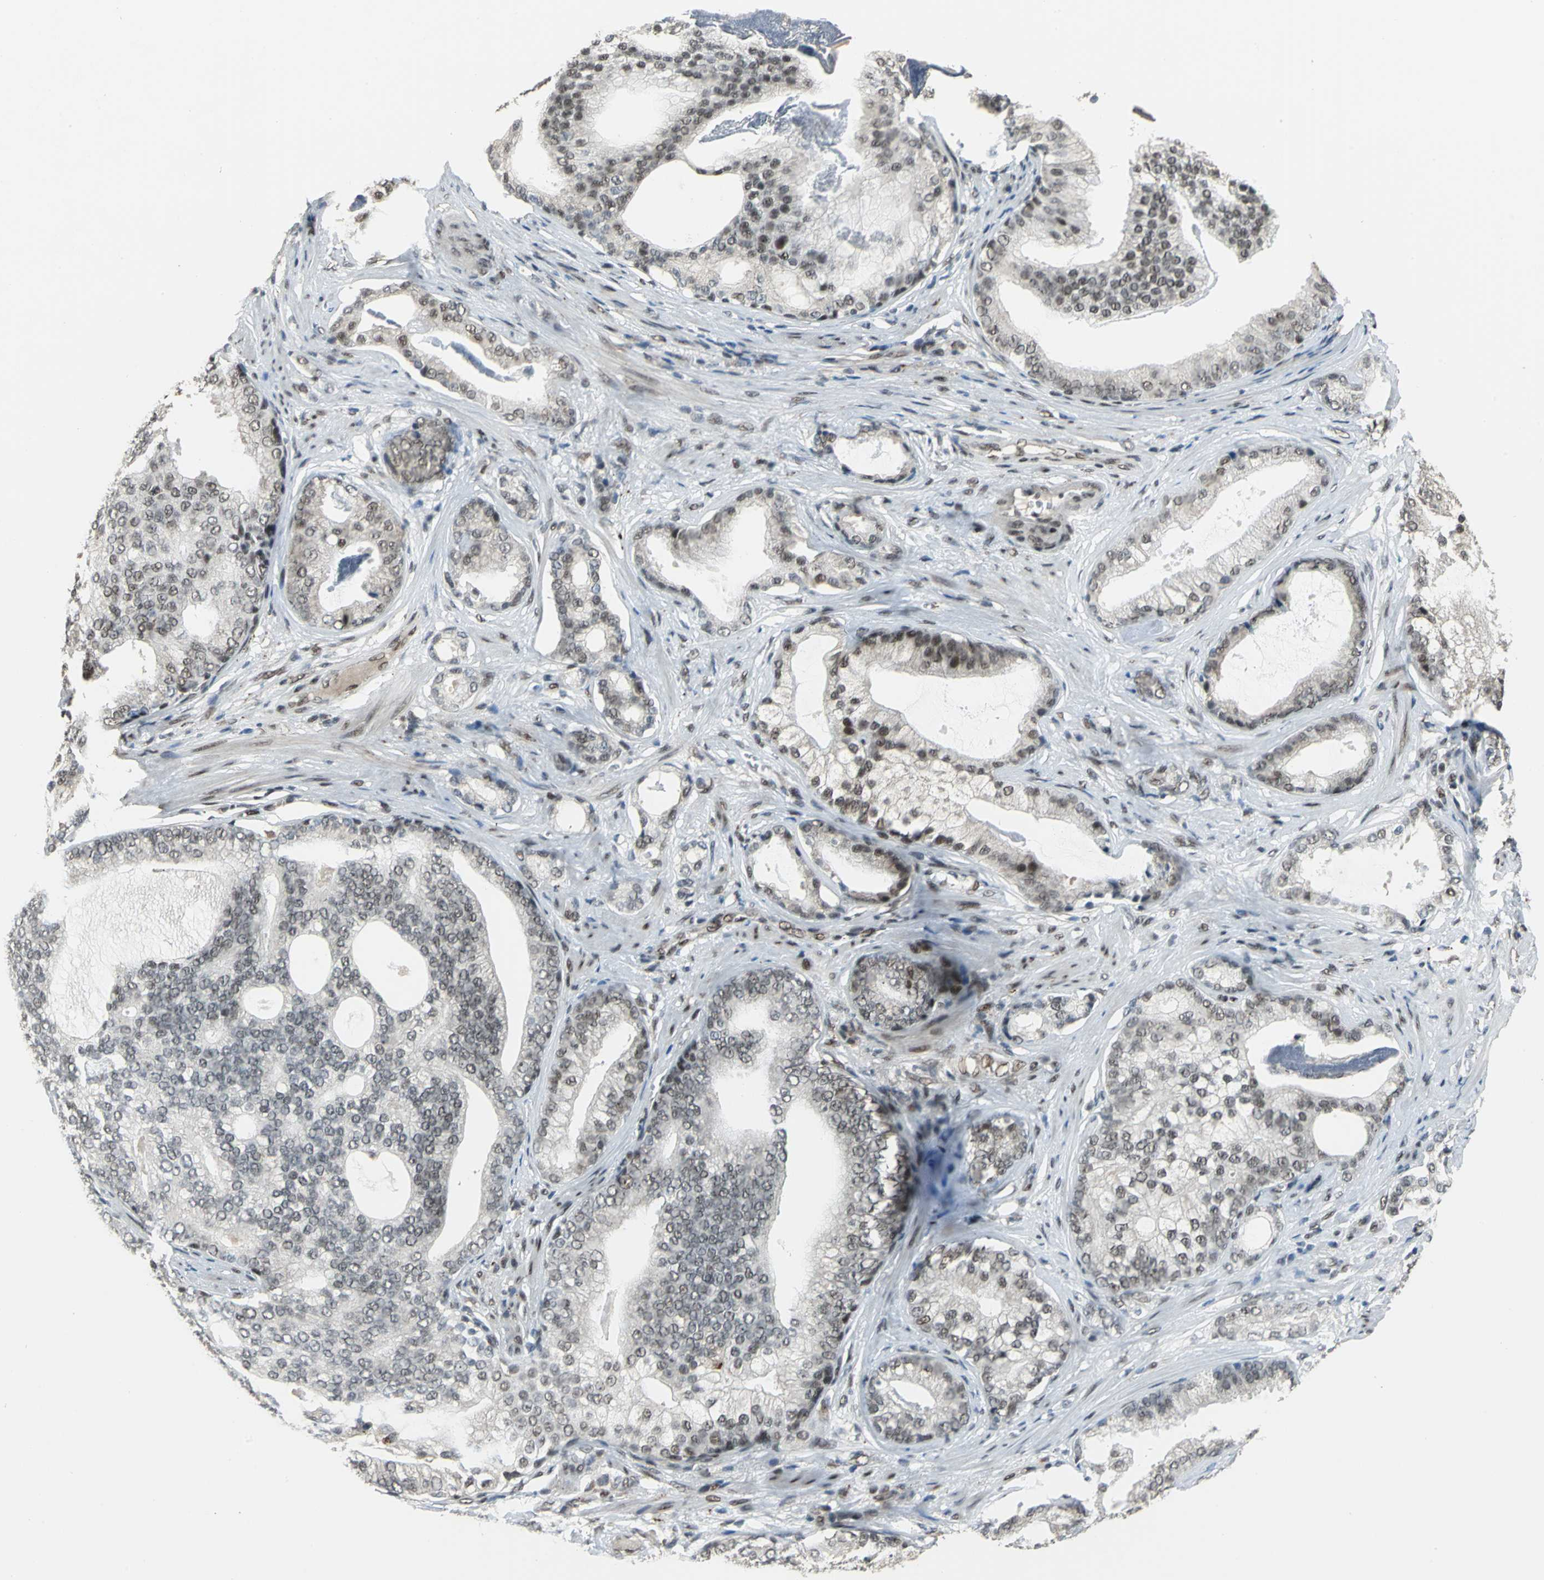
{"staining": {"intensity": "weak", "quantity": "<25%", "location": "nuclear"}, "tissue": "prostate cancer", "cell_type": "Tumor cells", "image_type": "cancer", "snomed": [{"axis": "morphology", "description": "Adenocarcinoma, Low grade"}, {"axis": "topography", "description": "Prostate"}], "caption": "Immunohistochemistry (IHC) histopathology image of neoplastic tissue: adenocarcinoma (low-grade) (prostate) stained with DAB exhibits no significant protein expression in tumor cells.", "gene": "ELF2", "patient": {"sex": "male", "age": 58}}